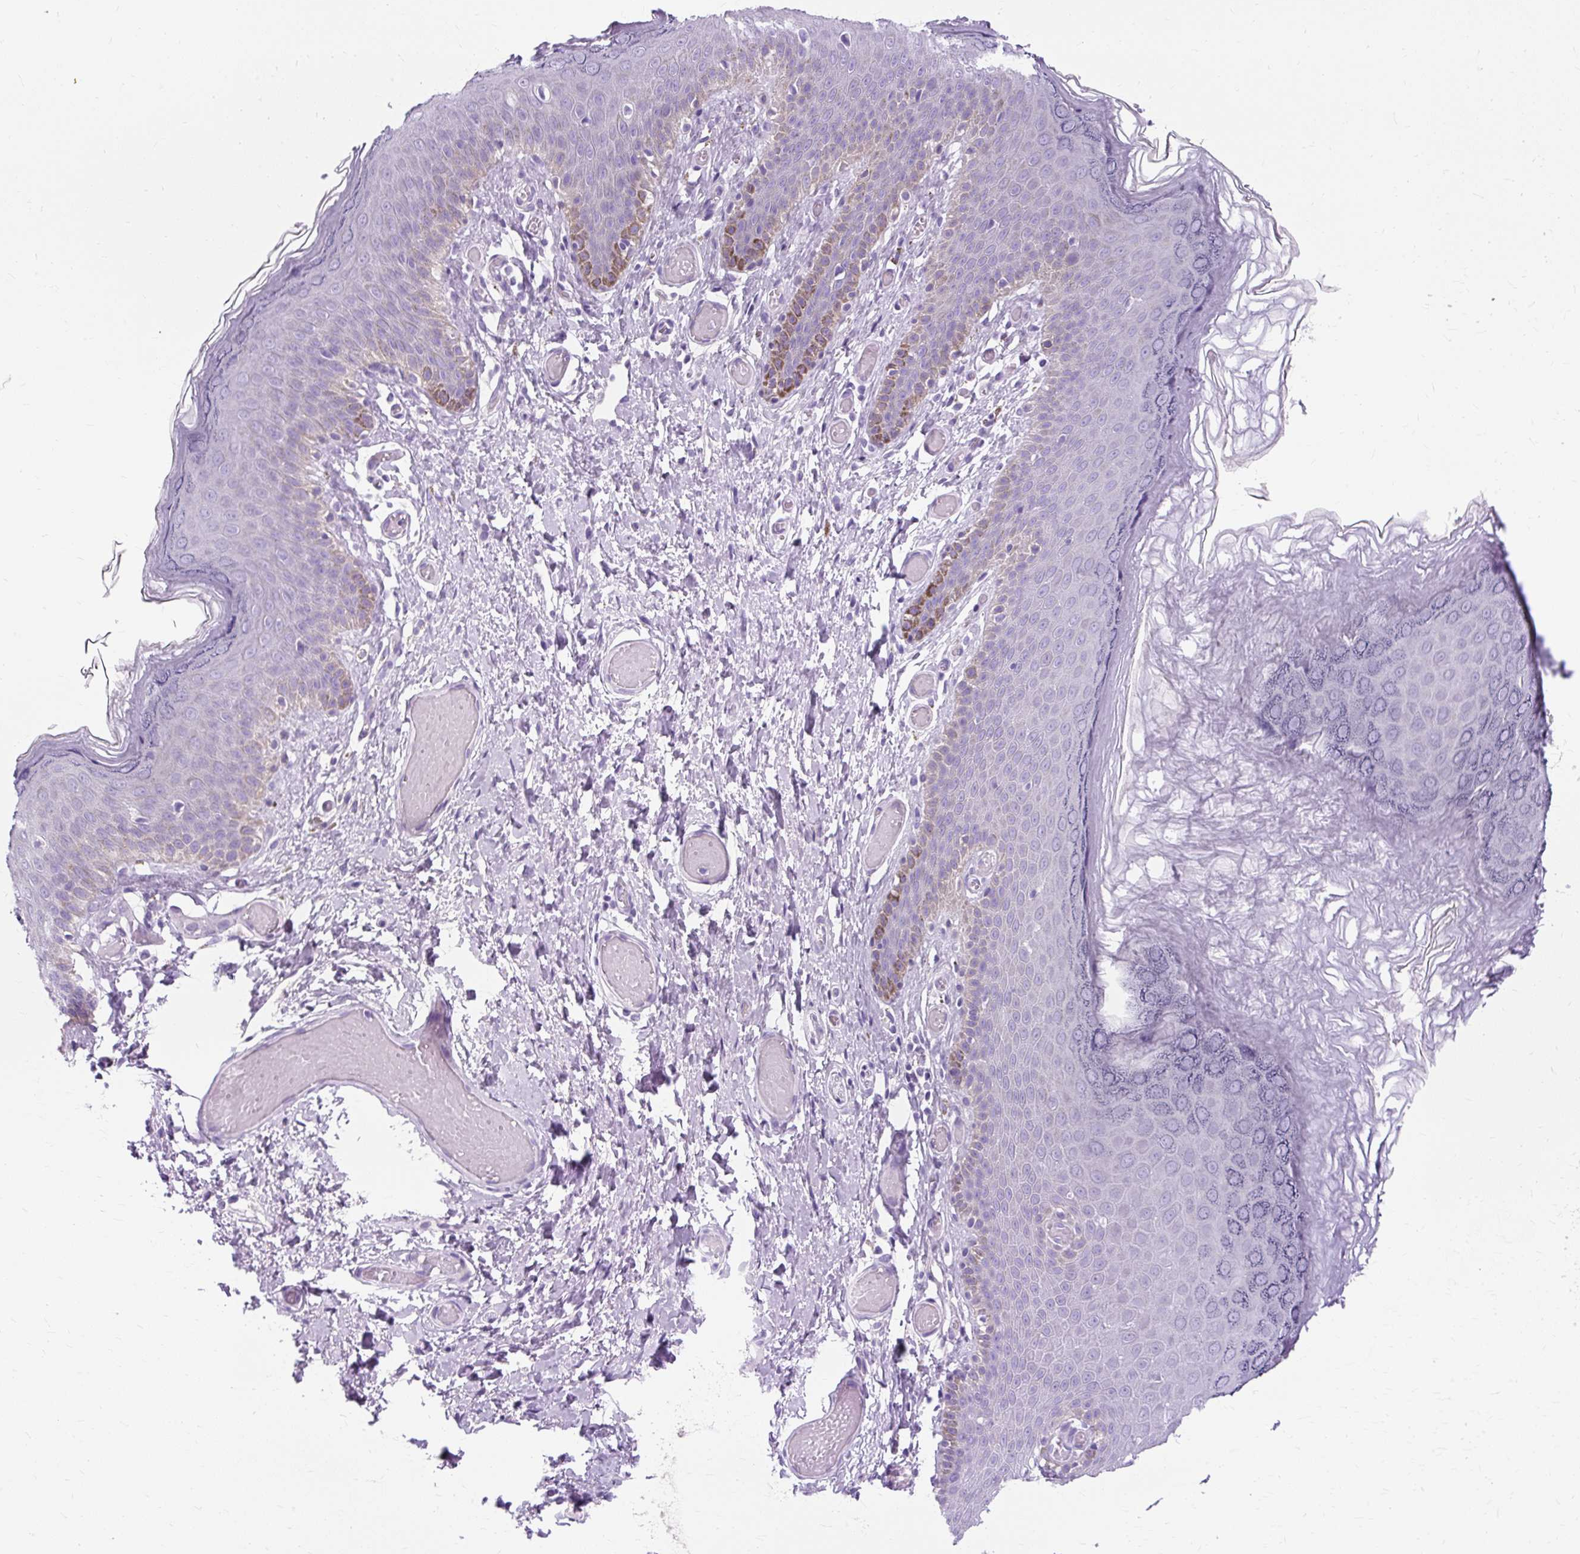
{"staining": {"intensity": "negative", "quantity": "none", "location": "none"}, "tissue": "skin", "cell_type": "Epidermal cells", "image_type": "normal", "snomed": [{"axis": "morphology", "description": "Normal tissue, NOS"}, {"axis": "topography", "description": "Anal"}], "caption": "Epidermal cells are negative for protein expression in normal human skin. (Stains: DAB immunohistochemistry with hematoxylin counter stain, Microscopy: brightfield microscopy at high magnification).", "gene": "TMEM89", "patient": {"sex": "female", "age": 40}}